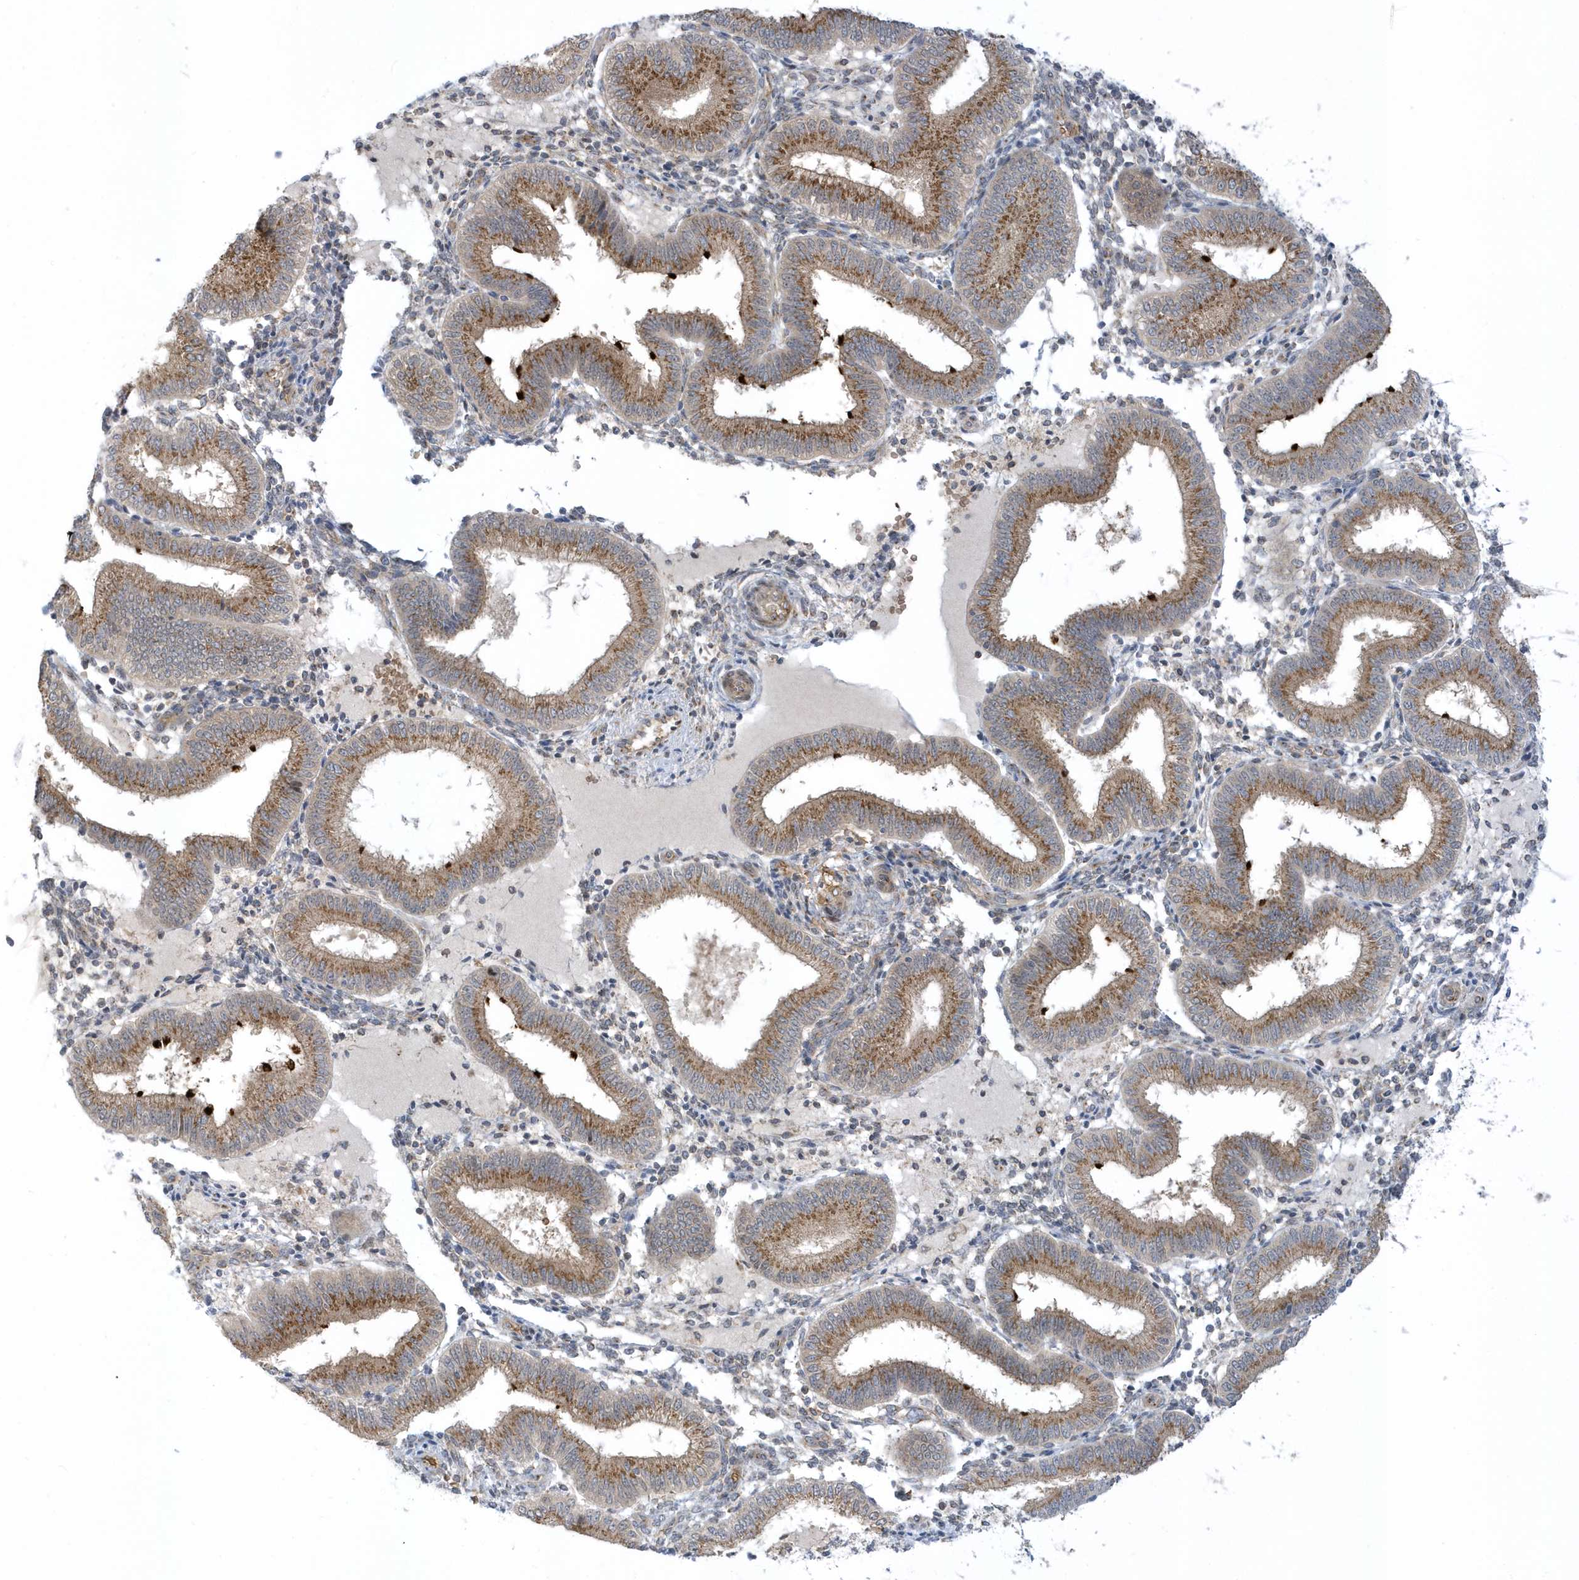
{"staining": {"intensity": "moderate", "quantity": "25%-75%", "location": "cytoplasmic/membranous"}, "tissue": "endometrium", "cell_type": "Cells in endometrial stroma", "image_type": "normal", "snomed": [{"axis": "morphology", "description": "Normal tissue, NOS"}, {"axis": "topography", "description": "Endometrium"}], "caption": "A histopathology image of endometrium stained for a protein exhibits moderate cytoplasmic/membranous brown staining in cells in endometrial stroma. The protein of interest is stained brown, and the nuclei are stained in blue (DAB (3,3'-diaminobenzidine) IHC with brightfield microscopy, high magnification).", "gene": "RPP40", "patient": {"sex": "female", "age": 39}}